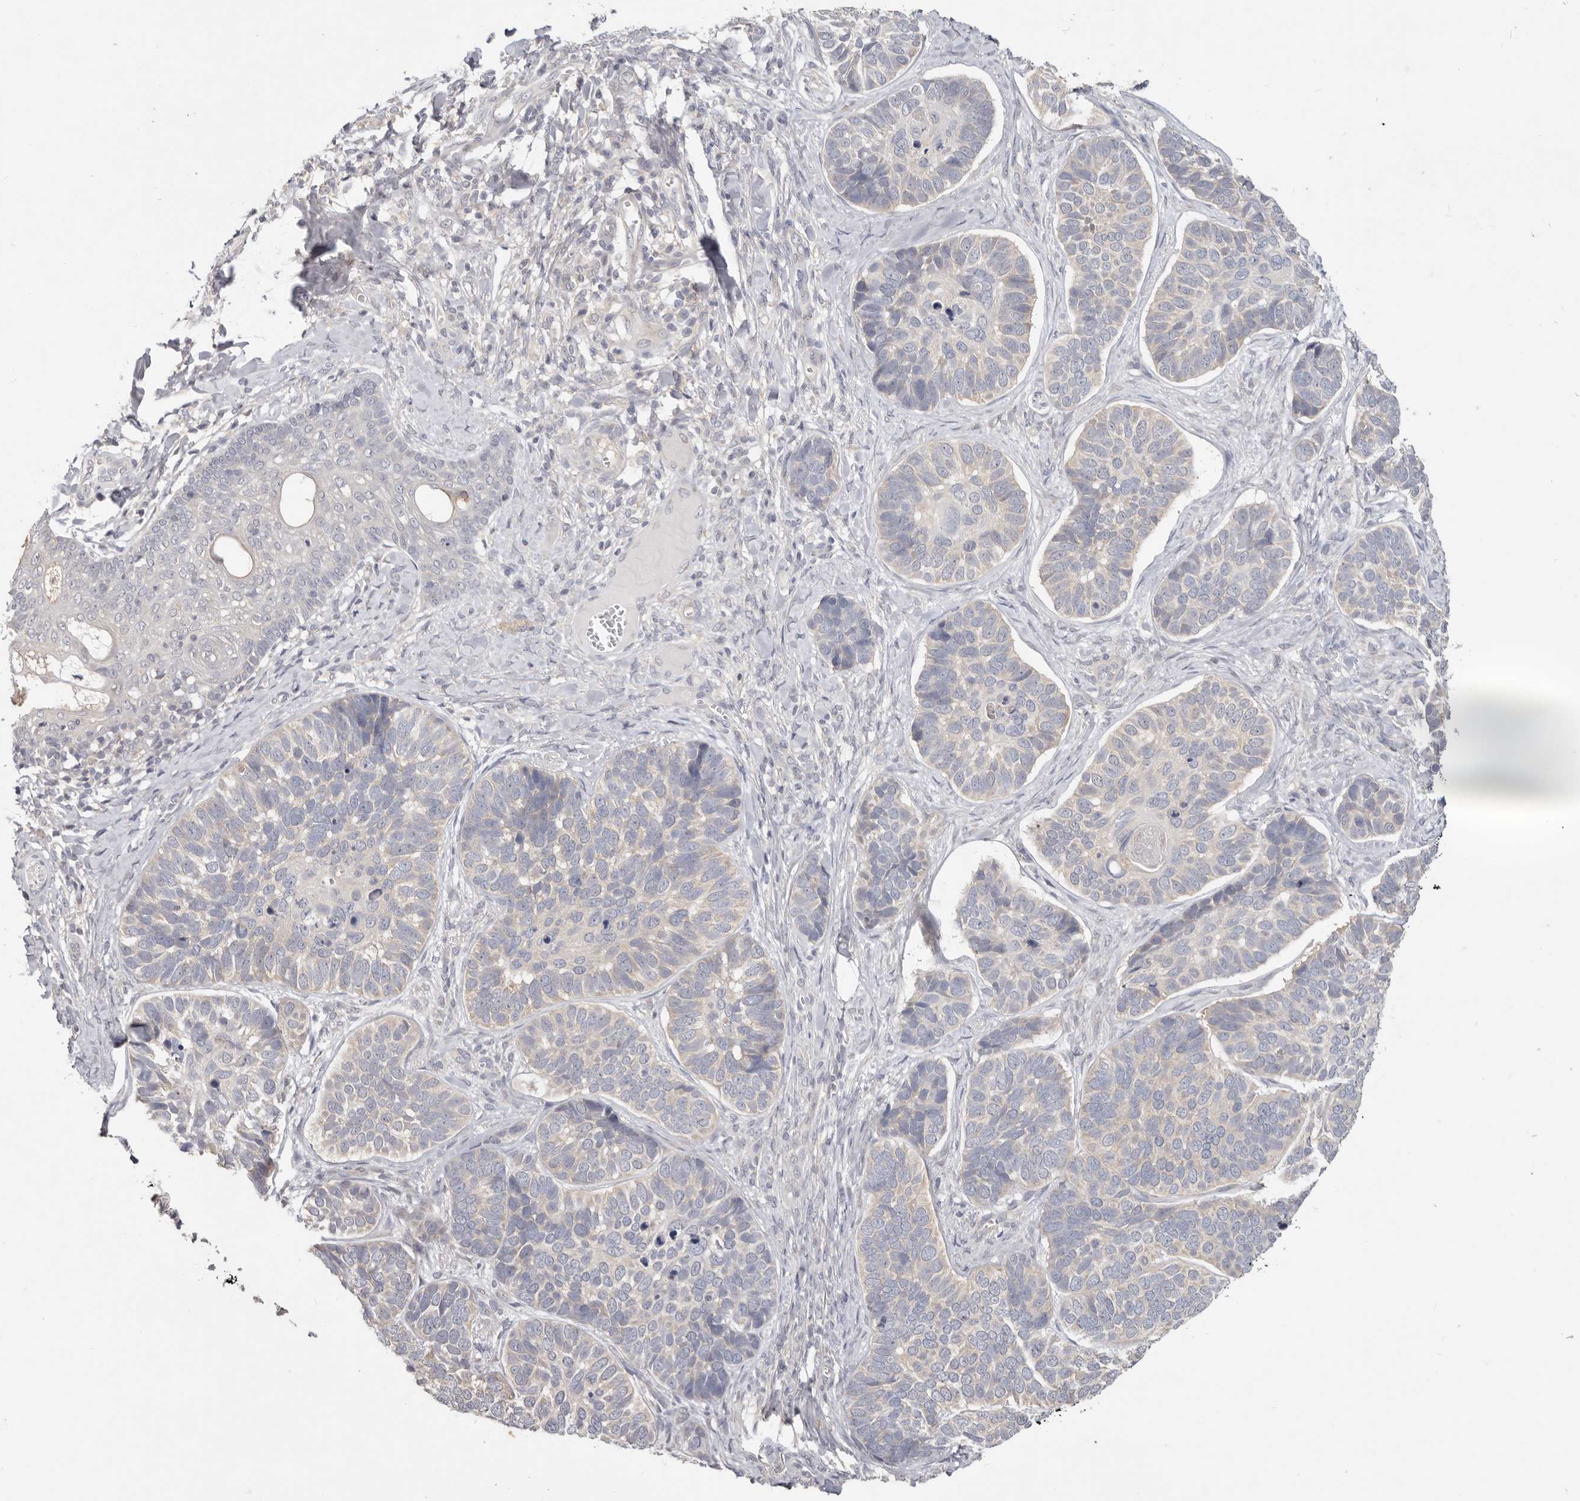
{"staining": {"intensity": "negative", "quantity": "none", "location": "none"}, "tissue": "skin cancer", "cell_type": "Tumor cells", "image_type": "cancer", "snomed": [{"axis": "morphology", "description": "Basal cell carcinoma"}, {"axis": "topography", "description": "Skin"}], "caption": "Protein analysis of skin basal cell carcinoma exhibits no significant positivity in tumor cells.", "gene": "WDR77", "patient": {"sex": "male", "age": 62}}